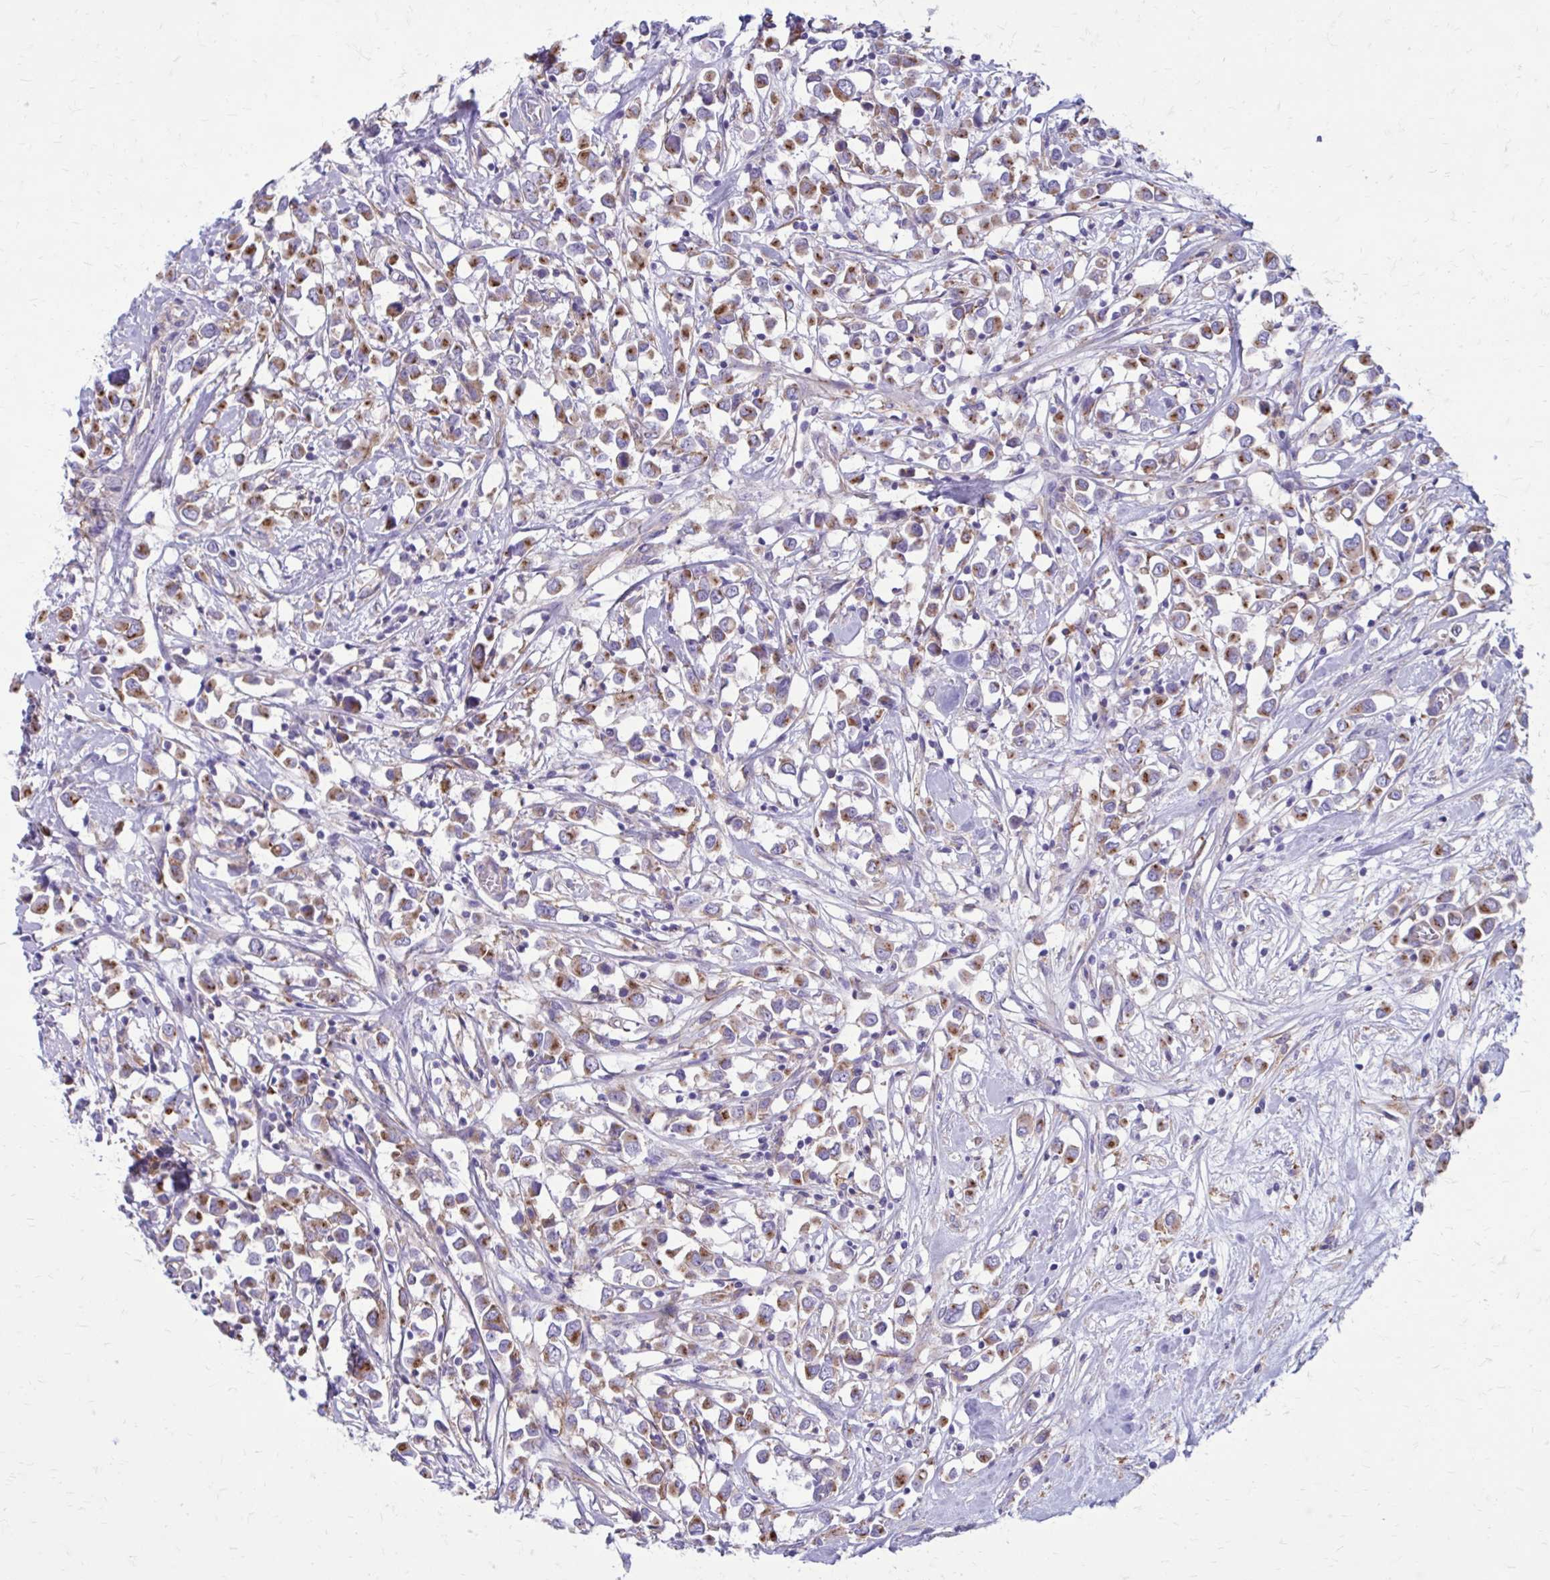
{"staining": {"intensity": "moderate", "quantity": ">75%", "location": "cytoplasmic/membranous"}, "tissue": "breast cancer", "cell_type": "Tumor cells", "image_type": "cancer", "snomed": [{"axis": "morphology", "description": "Duct carcinoma"}, {"axis": "topography", "description": "Breast"}], "caption": "Infiltrating ductal carcinoma (breast) stained for a protein demonstrates moderate cytoplasmic/membranous positivity in tumor cells.", "gene": "CLTA", "patient": {"sex": "female", "age": 61}}